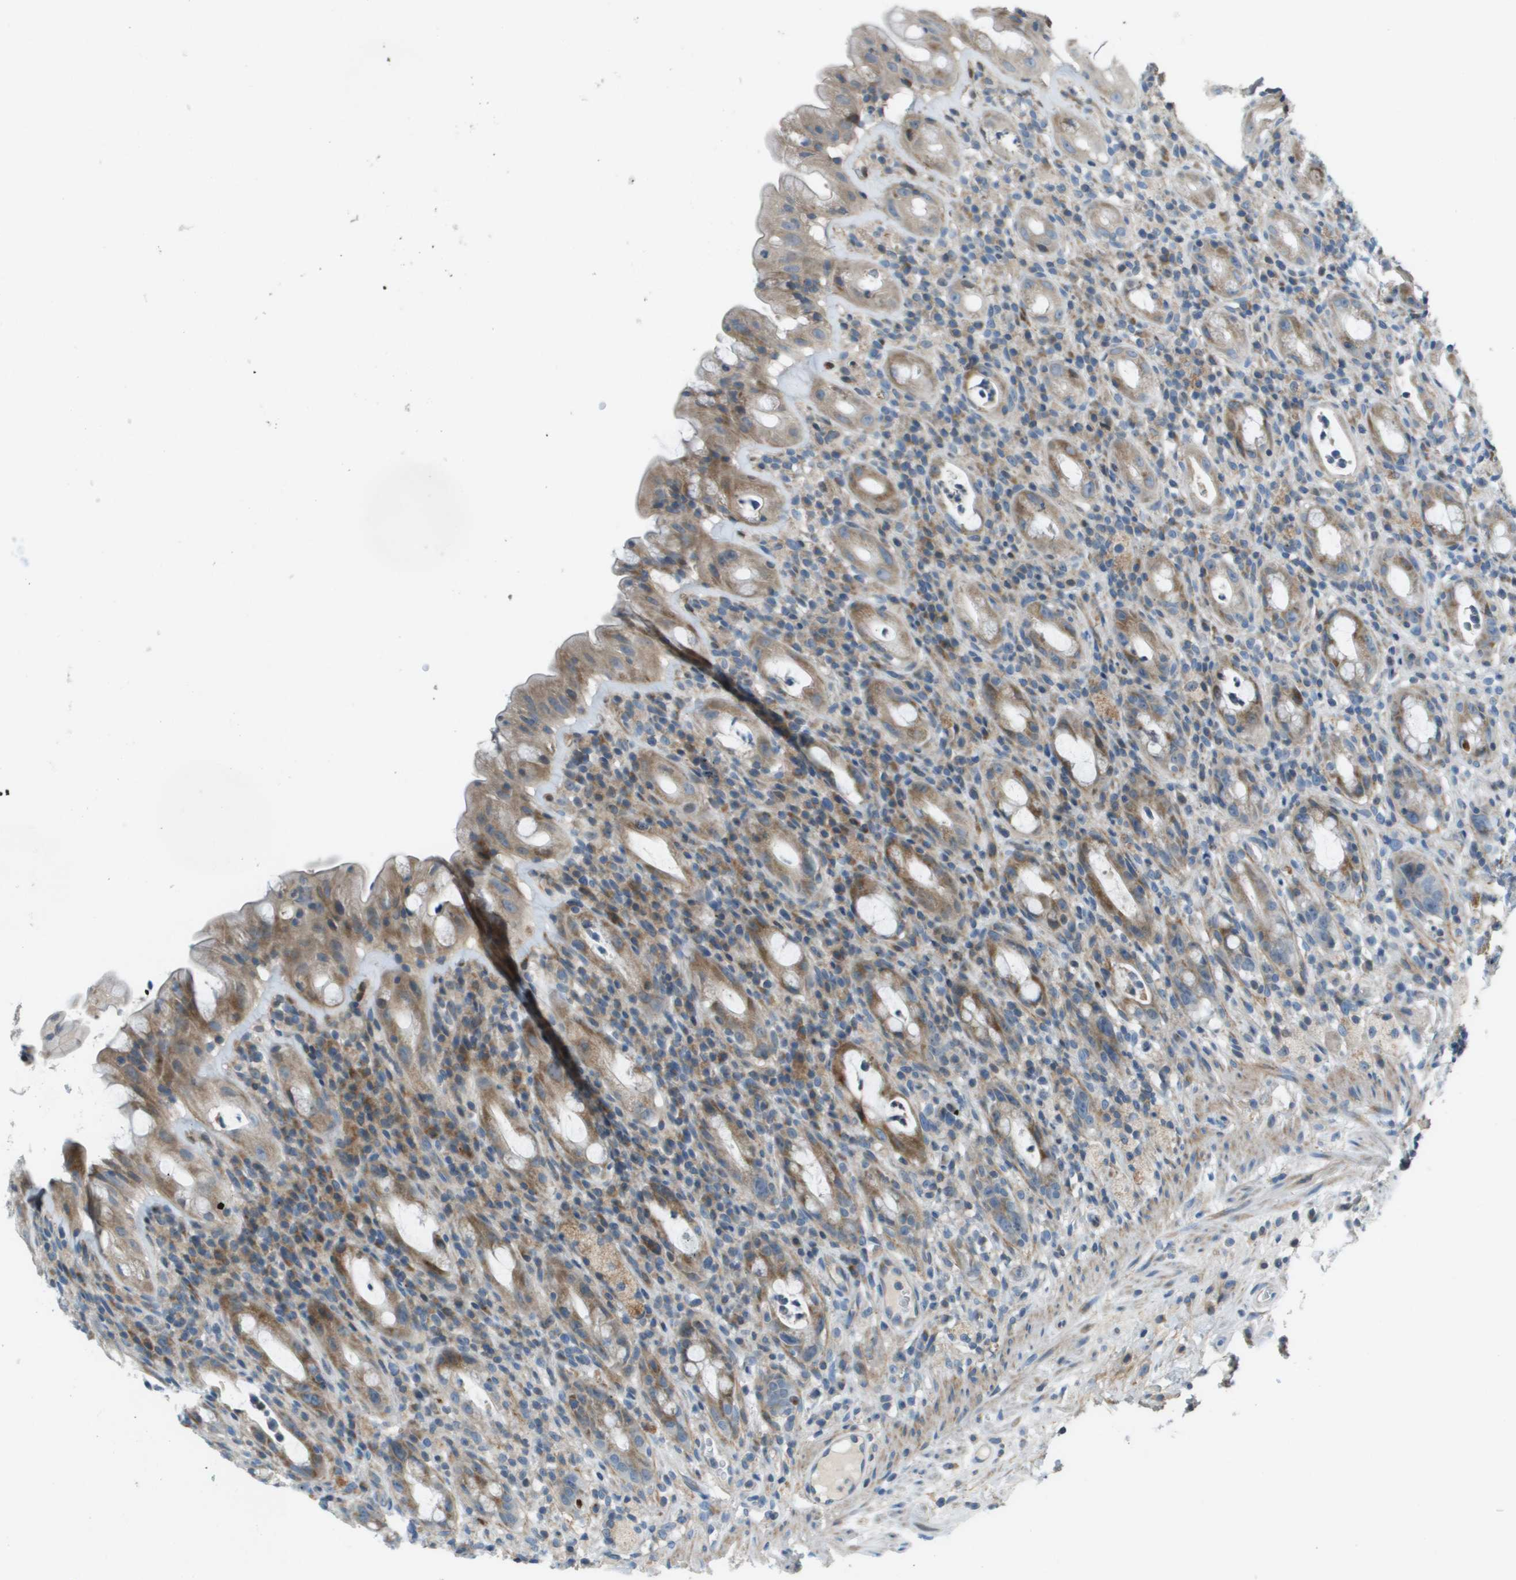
{"staining": {"intensity": "moderate", "quantity": ">75%", "location": "cytoplasmic/membranous"}, "tissue": "rectum", "cell_type": "Glandular cells", "image_type": "normal", "snomed": [{"axis": "morphology", "description": "Normal tissue, NOS"}, {"axis": "topography", "description": "Rectum"}], "caption": "Immunohistochemistry micrograph of benign rectum: human rectum stained using IHC displays medium levels of moderate protein expression localized specifically in the cytoplasmic/membranous of glandular cells, appearing as a cytoplasmic/membranous brown color.", "gene": "GALNT6", "patient": {"sex": "male", "age": 44}}